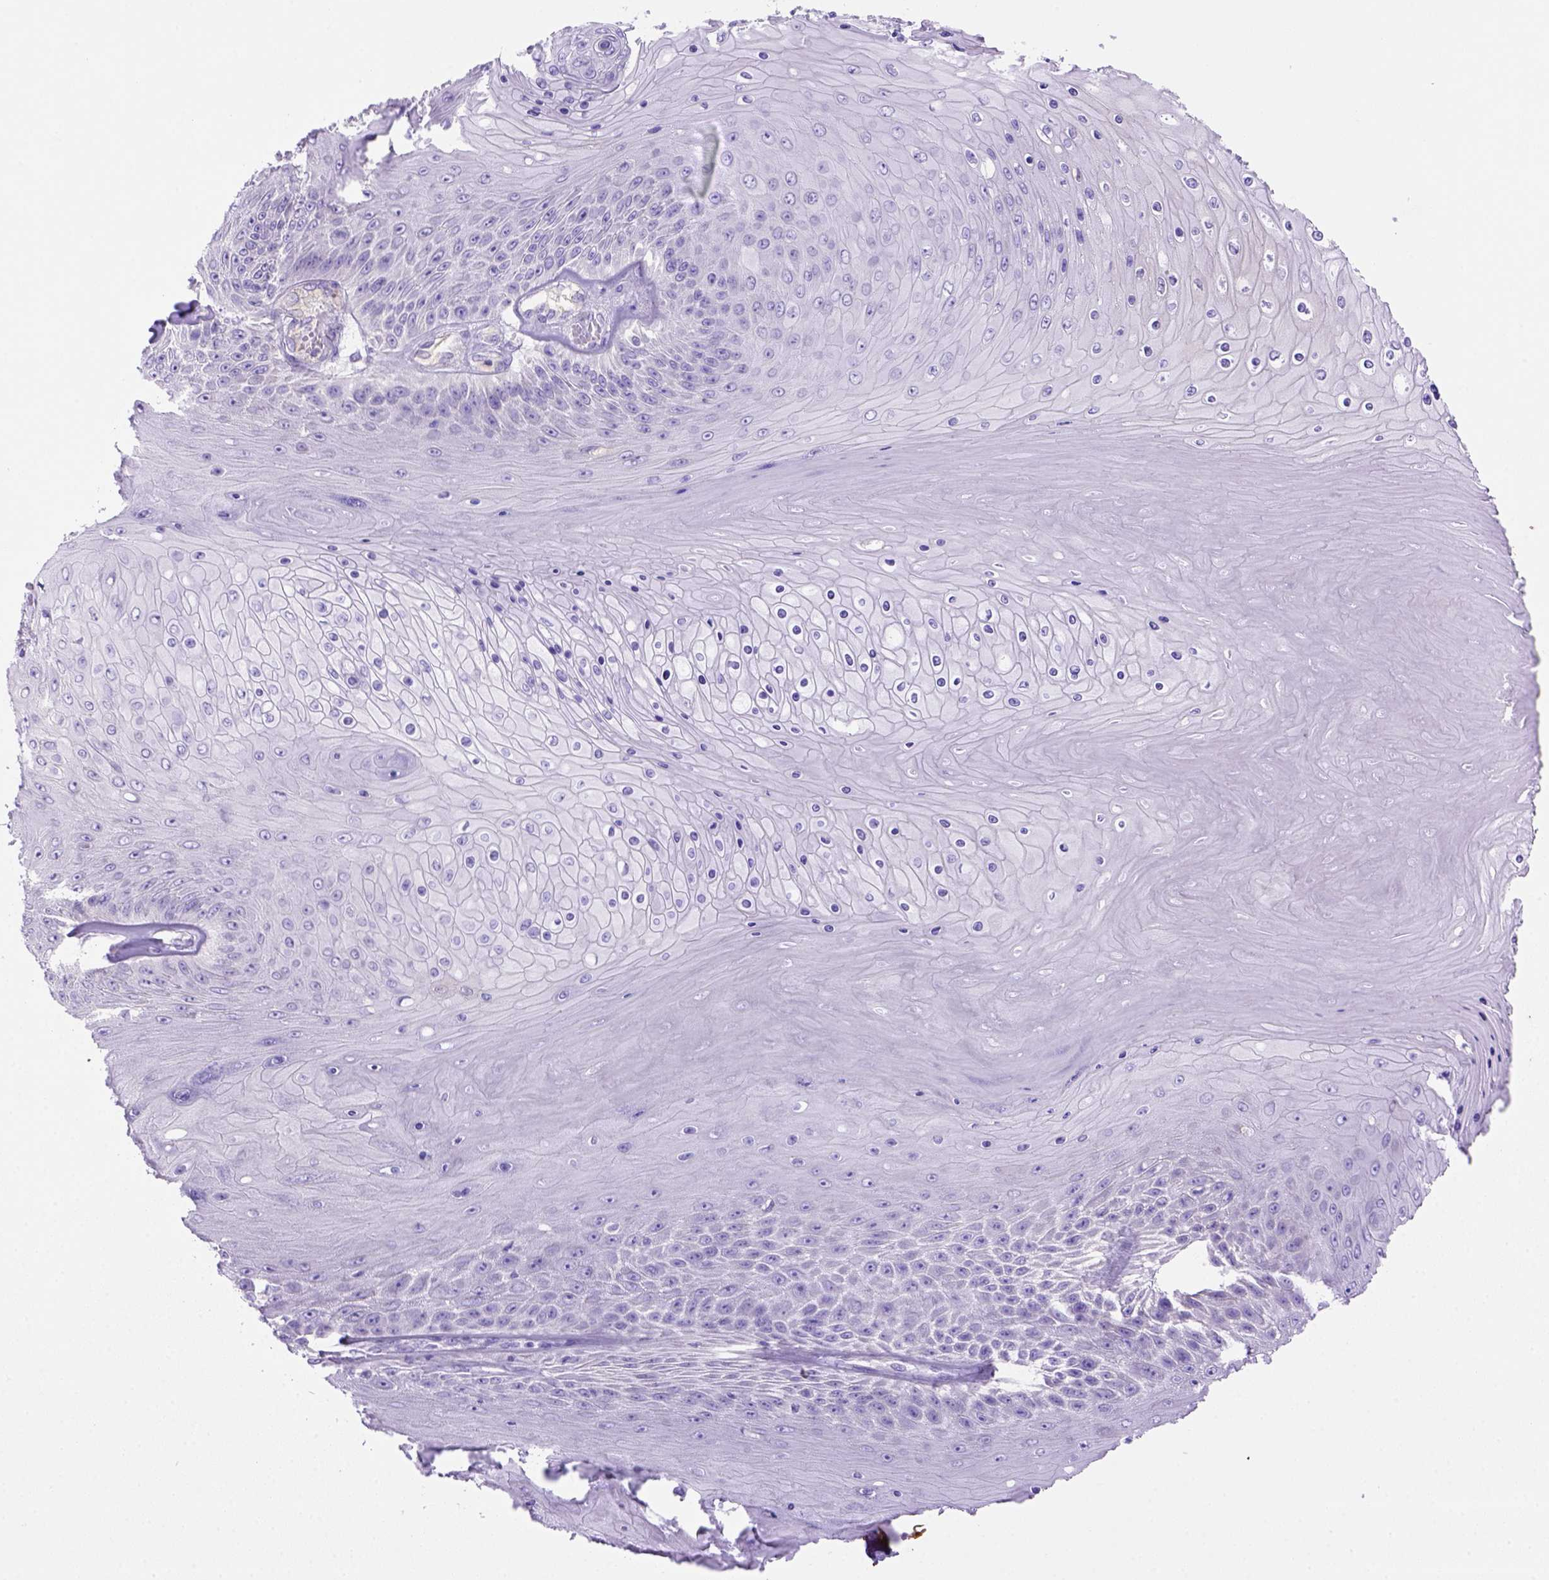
{"staining": {"intensity": "negative", "quantity": "none", "location": "none"}, "tissue": "skin cancer", "cell_type": "Tumor cells", "image_type": "cancer", "snomed": [{"axis": "morphology", "description": "Squamous cell carcinoma, NOS"}, {"axis": "topography", "description": "Skin"}], "caption": "Histopathology image shows no protein expression in tumor cells of squamous cell carcinoma (skin) tissue.", "gene": "SIRPD", "patient": {"sex": "male", "age": 62}}